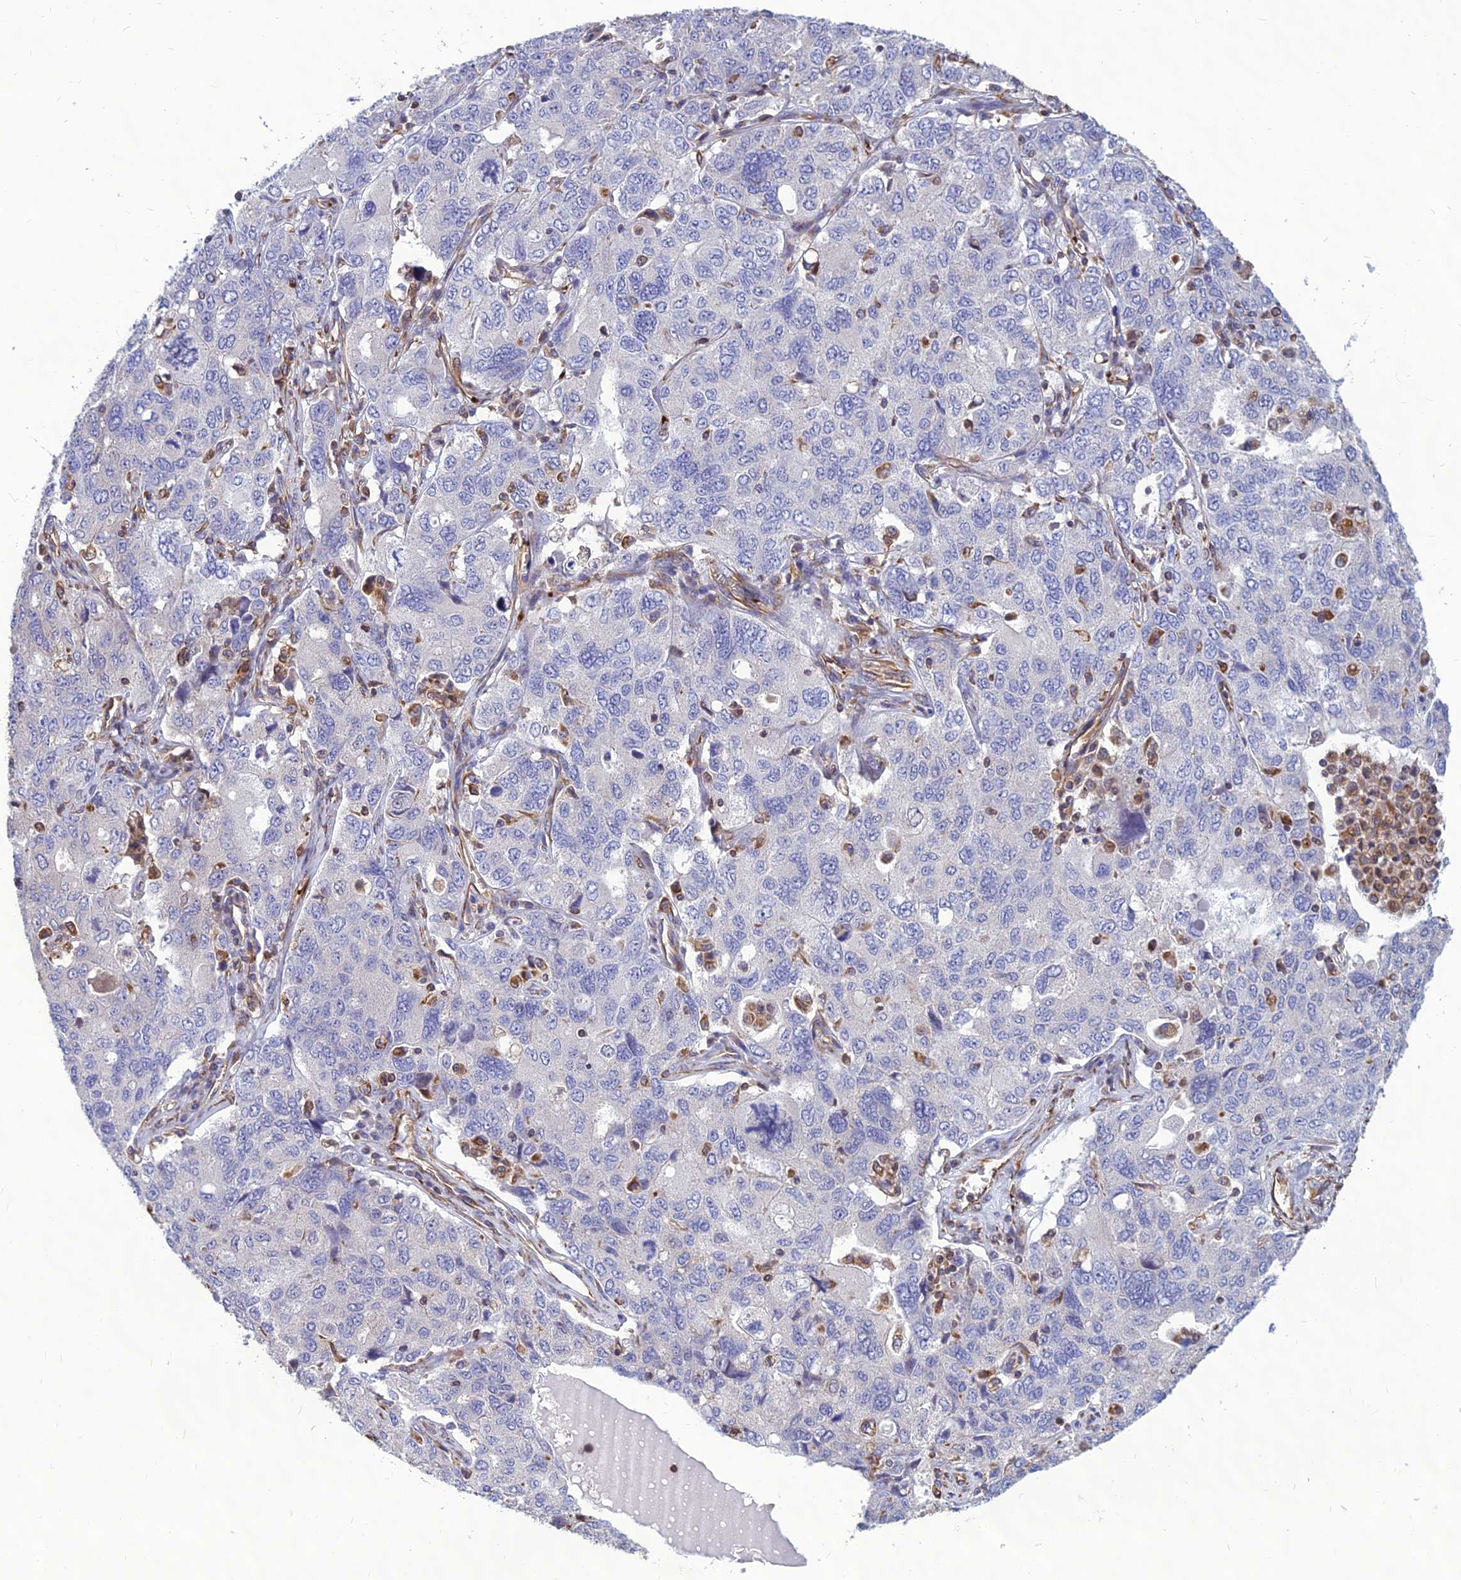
{"staining": {"intensity": "negative", "quantity": "none", "location": "none"}, "tissue": "ovarian cancer", "cell_type": "Tumor cells", "image_type": "cancer", "snomed": [{"axis": "morphology", "description": "Carcinoma, endometroid"}, {"axis": "topography", "description": "Ovary"}], "caption": "This is an immunohistochemistry micrograph of ovarian endometroid carcinoma. There is no expression in tumor cells.", "gene": "PSMD11", "patient": {"sex": "female", "age": 62}}